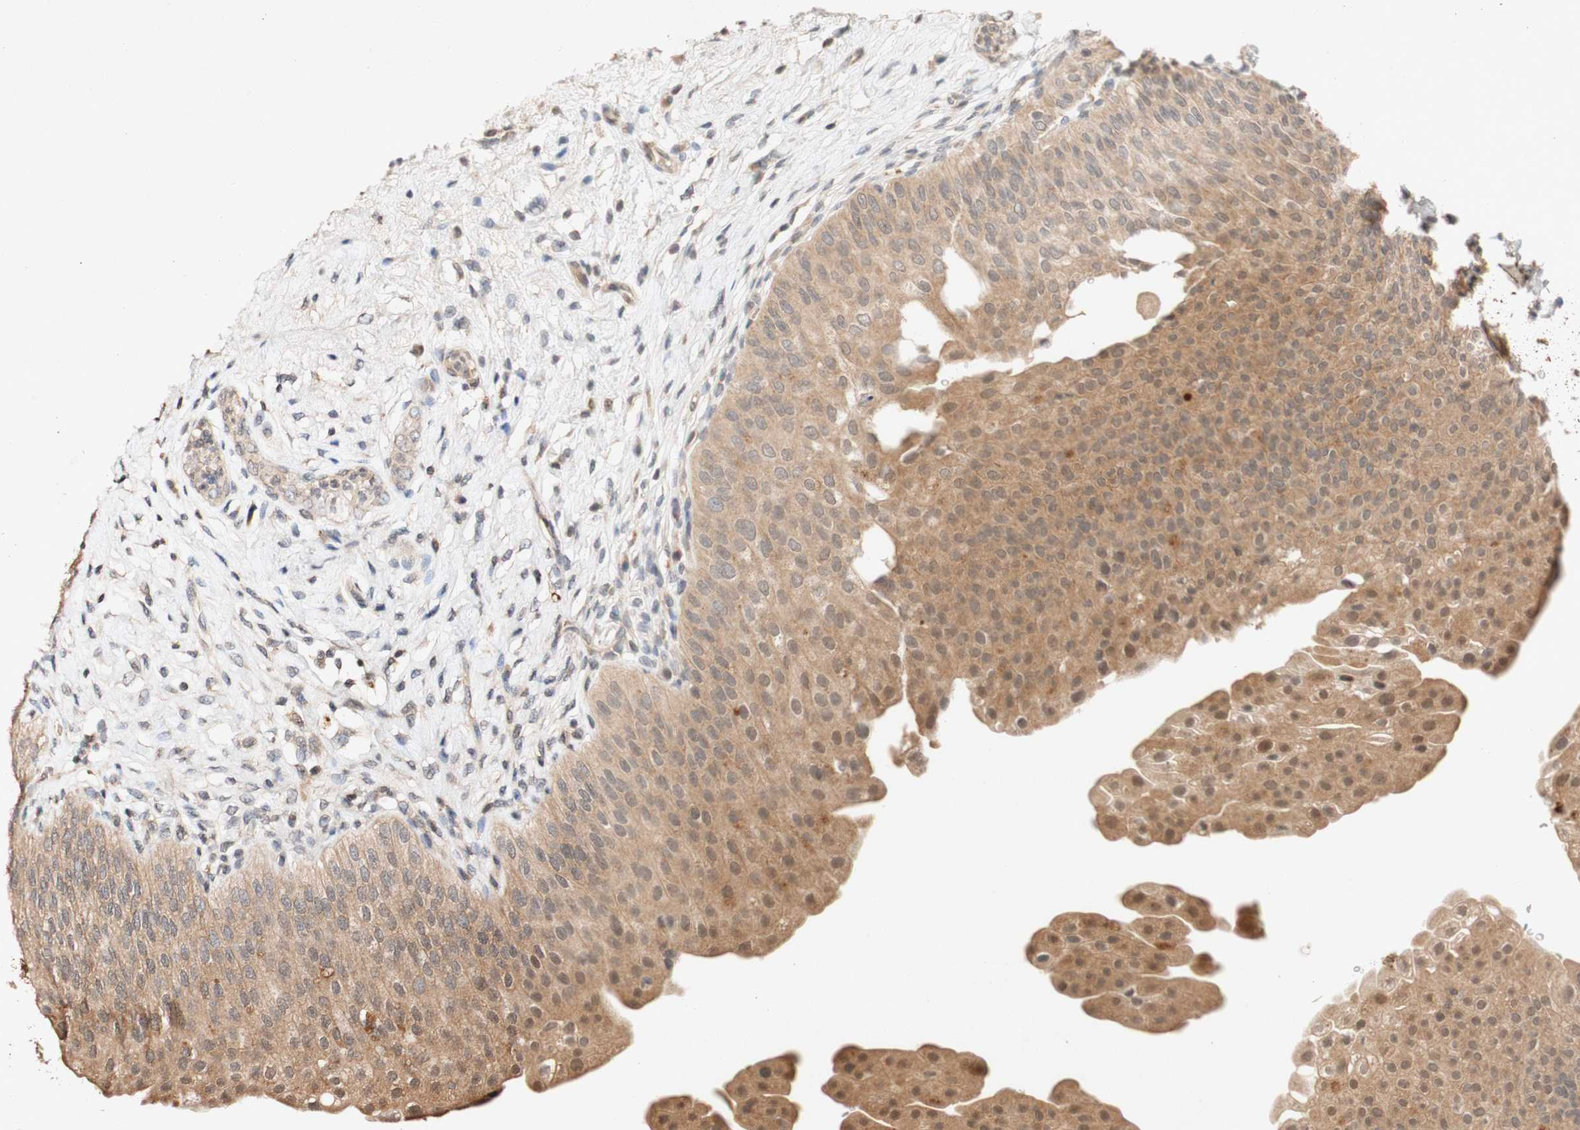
{"staining": {"intensity": "moderate", "quantity": ">75%", "location": "cytoplasmic/membranous,nuclear"}, "tissue": "urinary bladder", "cell_type": "Urothelial cells", "image_type": "normal", "snomed": [{"axis": "morphology", "description": "Normal tissue, NOS"}, {"axis": "topography", "description": "Urinary bladder"}], "caption": "A histopathology image of urinary bladder stained for a protein displays moderate cytoplasmic/membranous,nuclear brown staining in urothelial cells. Immunohistochemistry stains the protein in brown and the nuclei are stained blue.", "gene": "PIN1", "patient": {"sex": "male", "age": 46}}